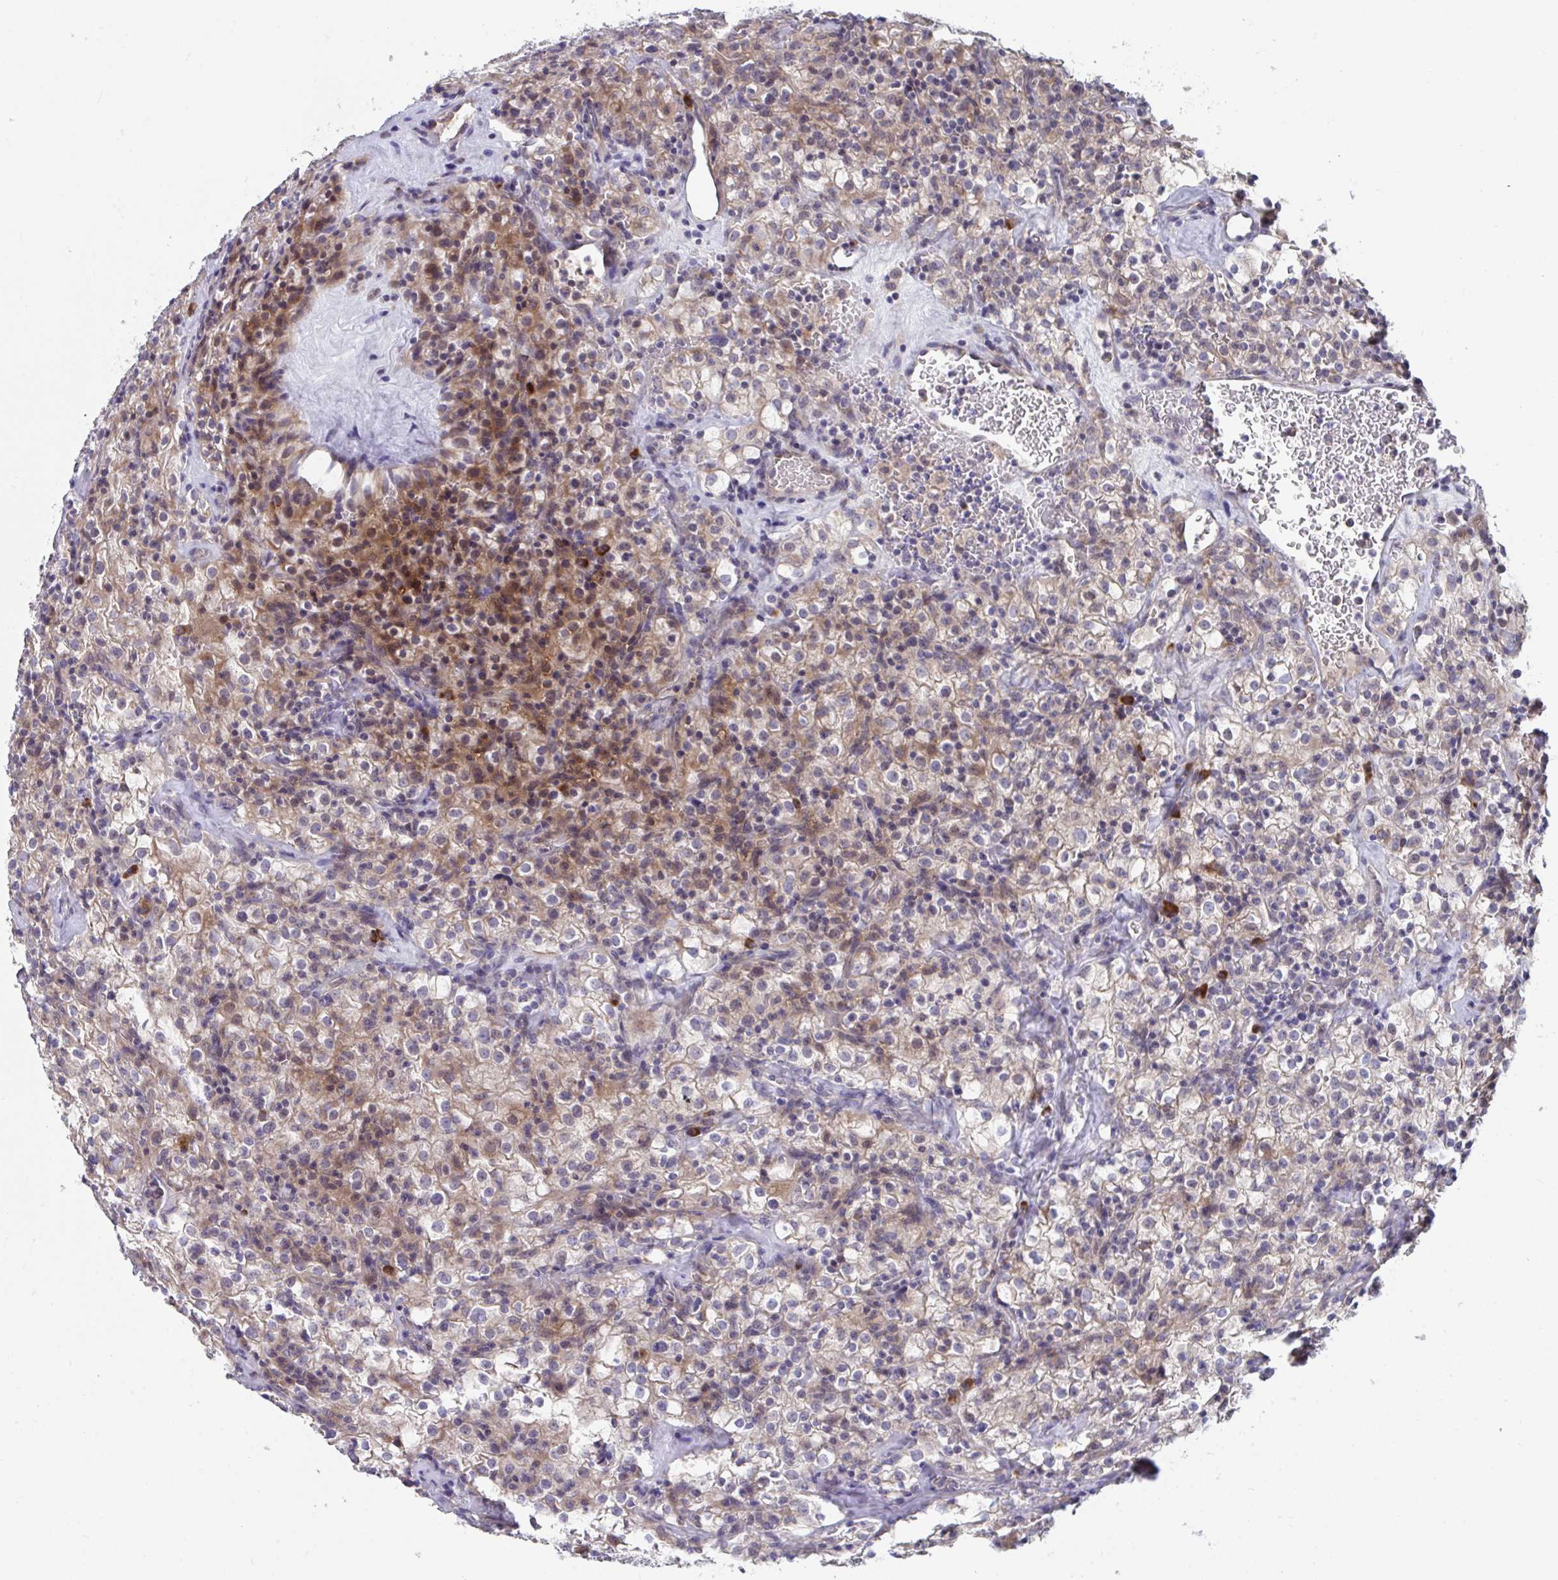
{"staining": {"intensity": "moderate", "quantity": "25%-75%", "location": "cytoplasmic/membranous"}, "tissue": "renal cancer", "cell_type": "Tumor cells", "image_type": "cancer", "snomed": [{"axis": "morphology", "description": "Adenocarcinoma, NOS"}, {"axis": "topography", "description": "Kidney"}], "caption": "This histopathology image demonstrates IHC staining of renal cancer (adenocarcinoma), with medium moderate cytoplasmic/membranous expression in approximately 25%-75% of tumor cells.", "gene": "SUSD4", "patient": {"sex": "female", "age": 74}}